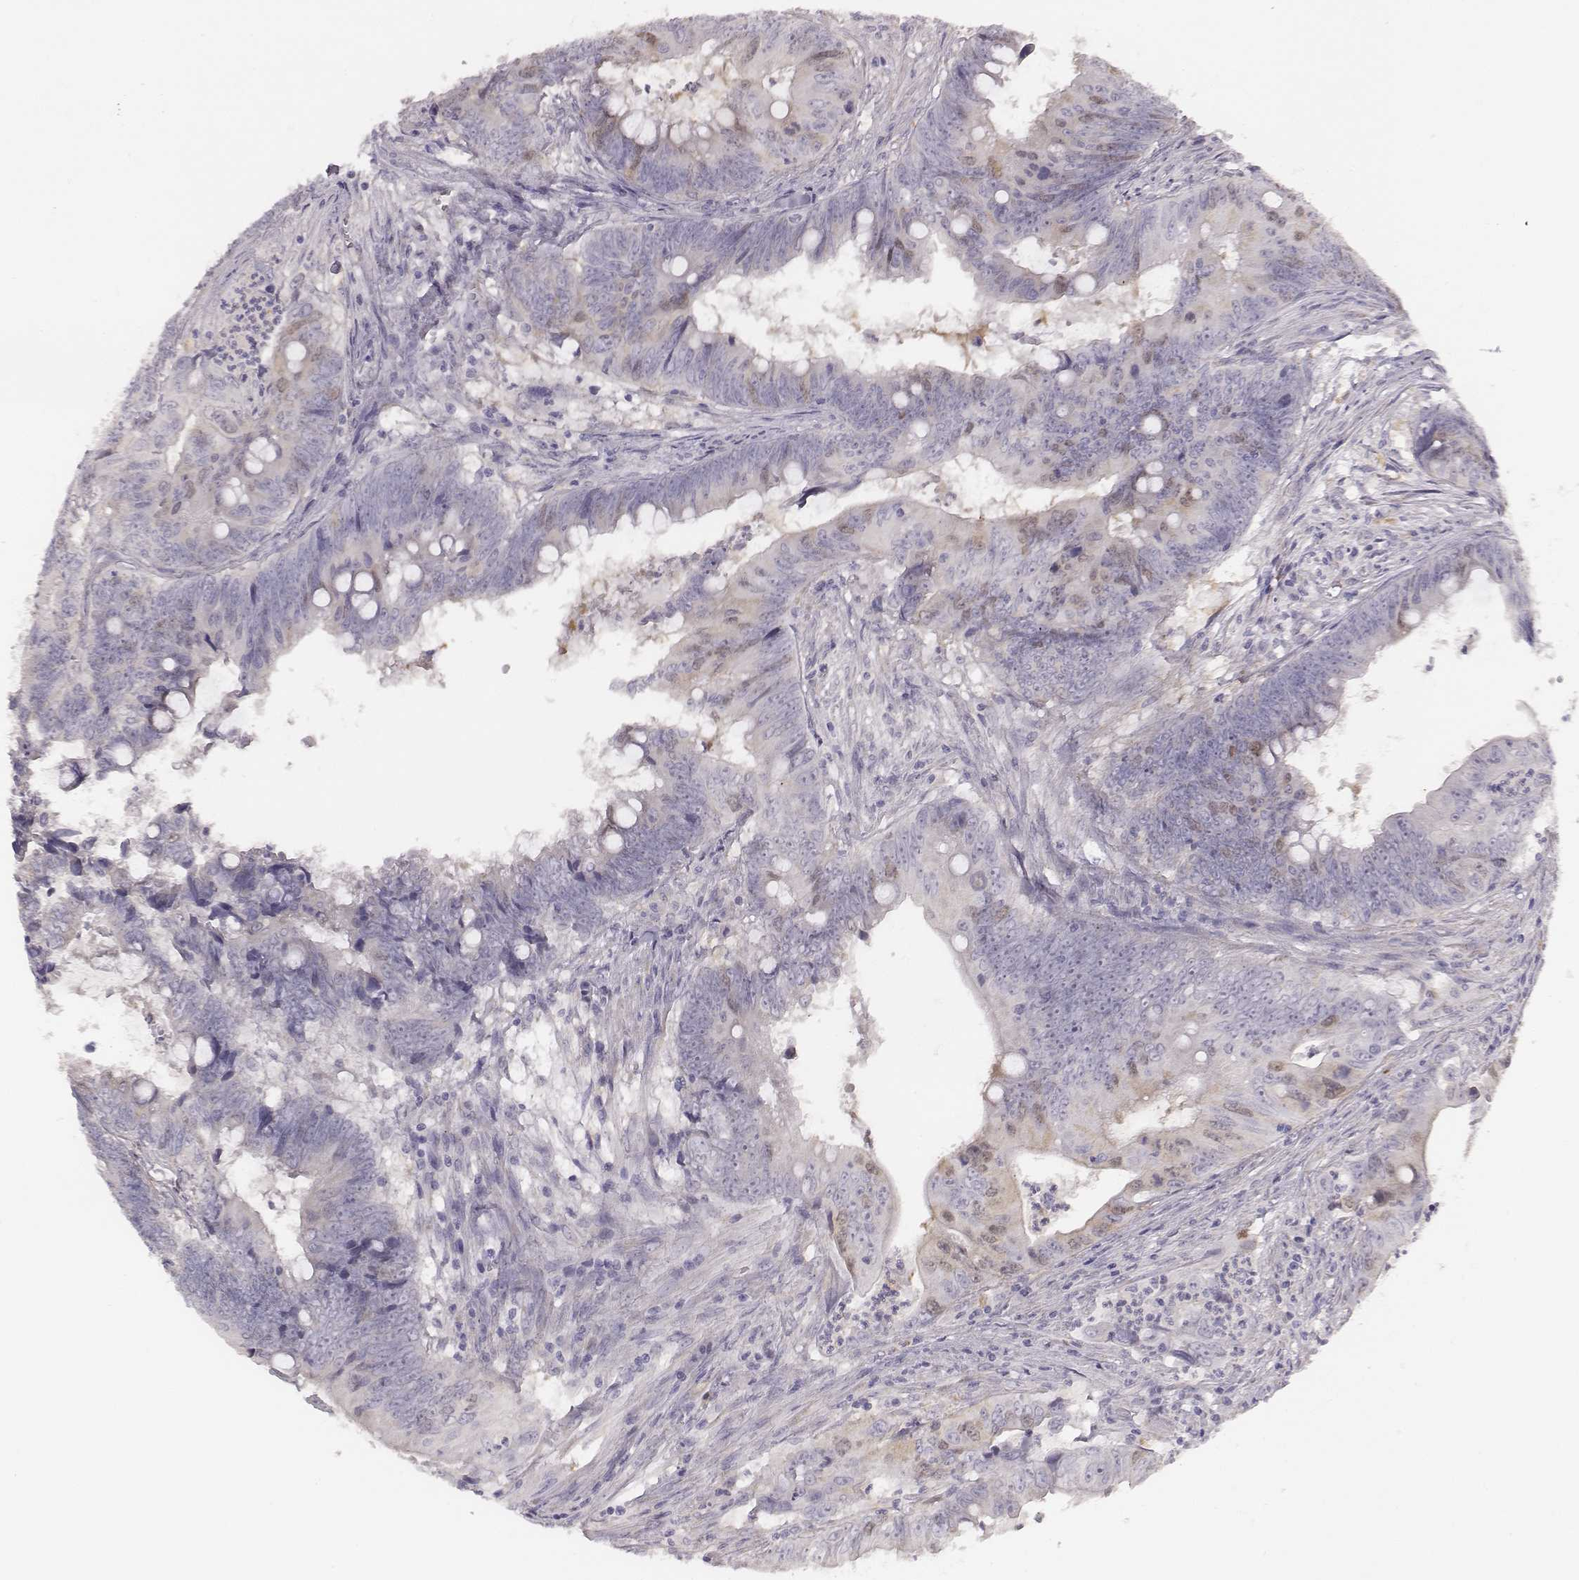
{"staining": {"intensity": "negative", "quantity": "none", "location": "none"}, "tissue": "colorectal cancer", "cell_type": "Tumor cells", "image_type": "cancer", "snomed": [{"axis": "morphology", "description": "Adenocarcinoma, NOS"}, {"axis": "topography", "description": "Colon"}], "caption": "The immunohistochemistry (IHC) image has no significant staining in tumor cells of colorectal cancer tissue.", "gene": "PBK", "patient": {"sex": "female", "age": 82}}